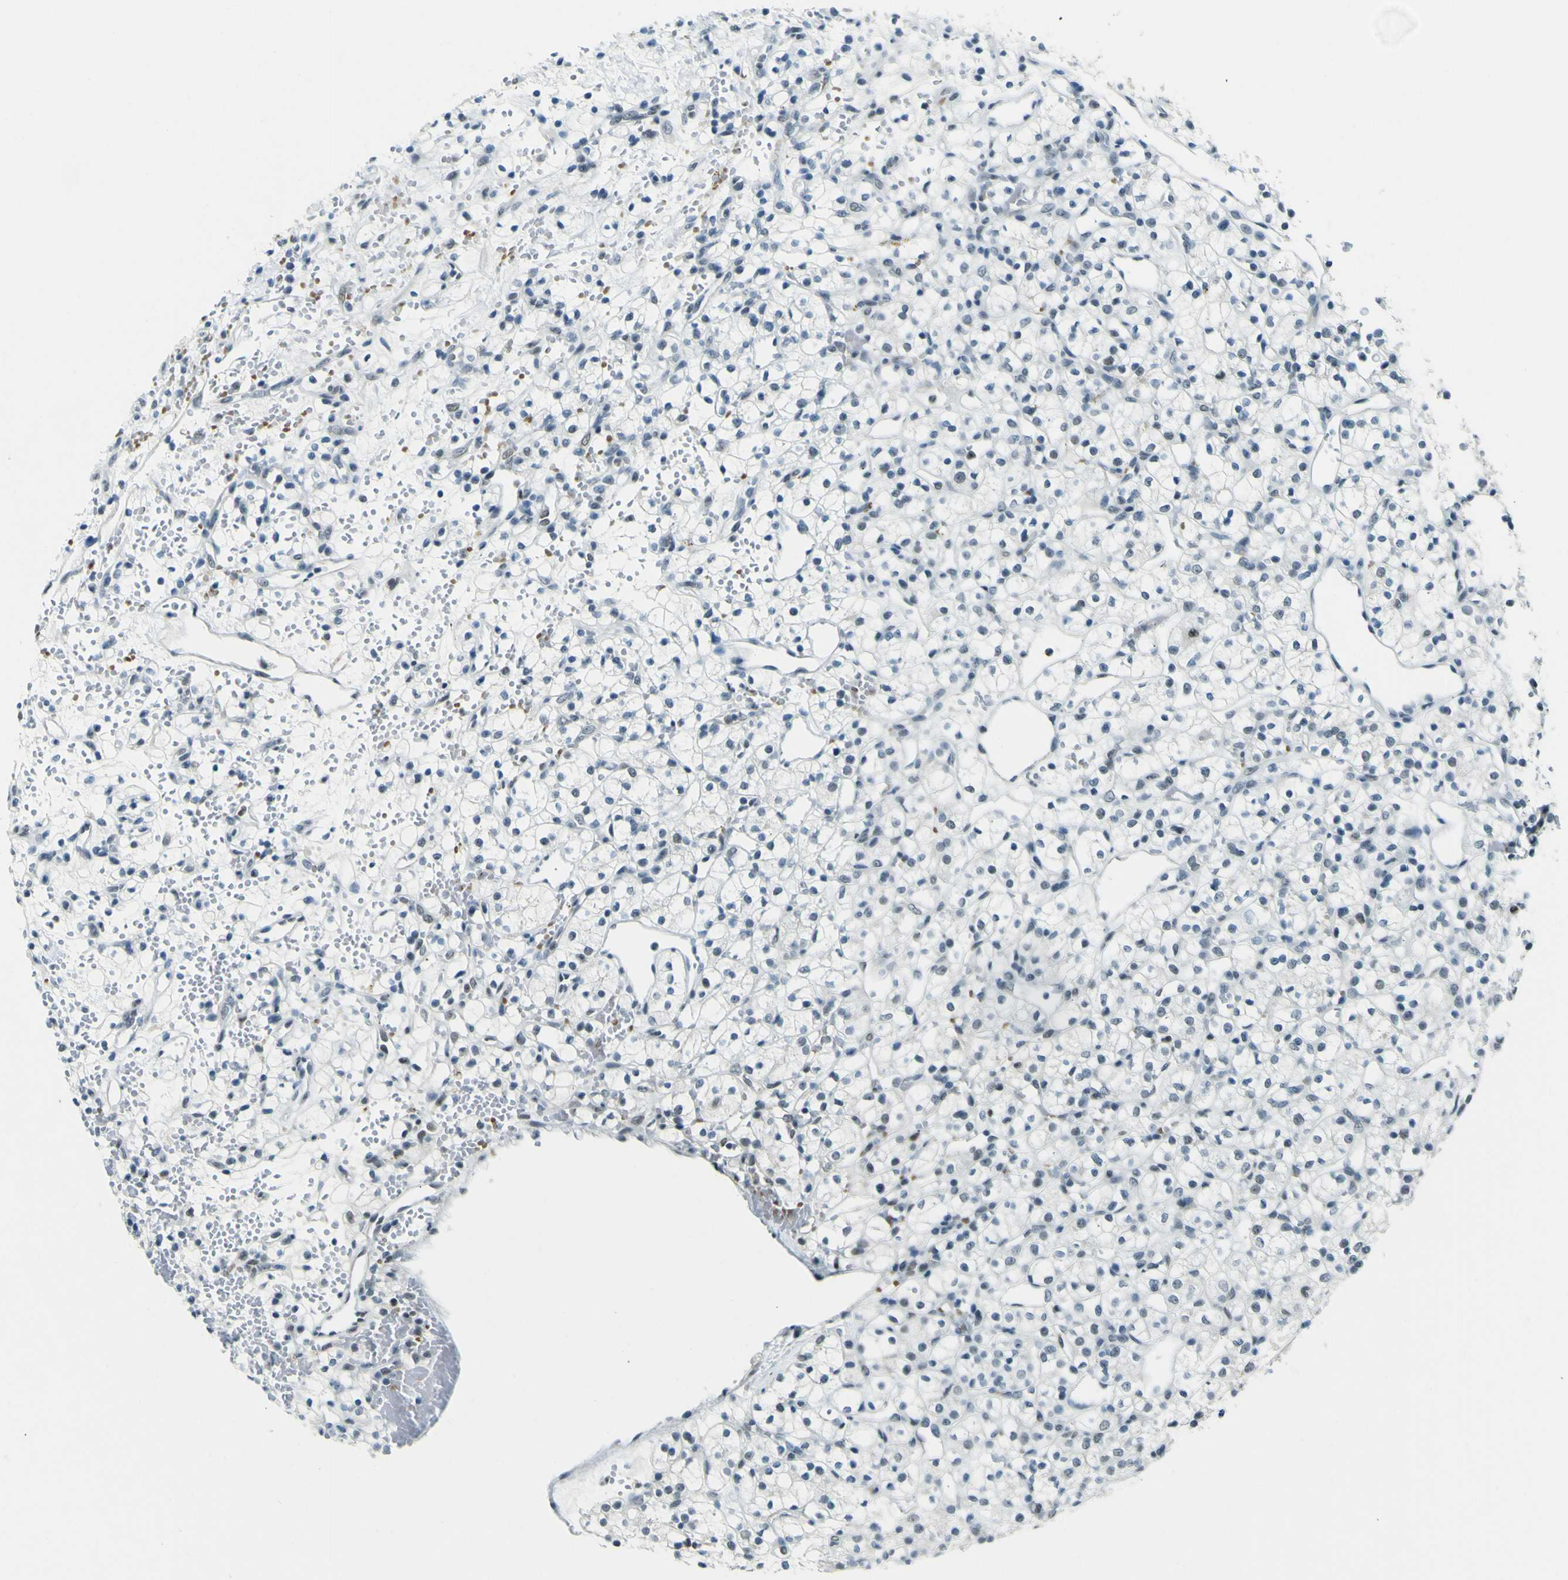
{"staining": {"intensity": "negative", "quantity": "none", "location": "none"}, "tissue": "renal cancer", "cell_type": "Tumor cells", "image_type": "cancer", "snomed": [{"axis": "morphology", "description": "Adenocarcinoma, NOS"}, {"axis": "topography", "description": "Kidney"}], "caption": "DAB (3,3'-diaminobenzidine) immunohistochemical staining of human renal cancer (adenocarcinoma) shows no significant expression in tumor cells.", "gene": "CEBPG", "patient": {"sex": "female", "age": 60}}